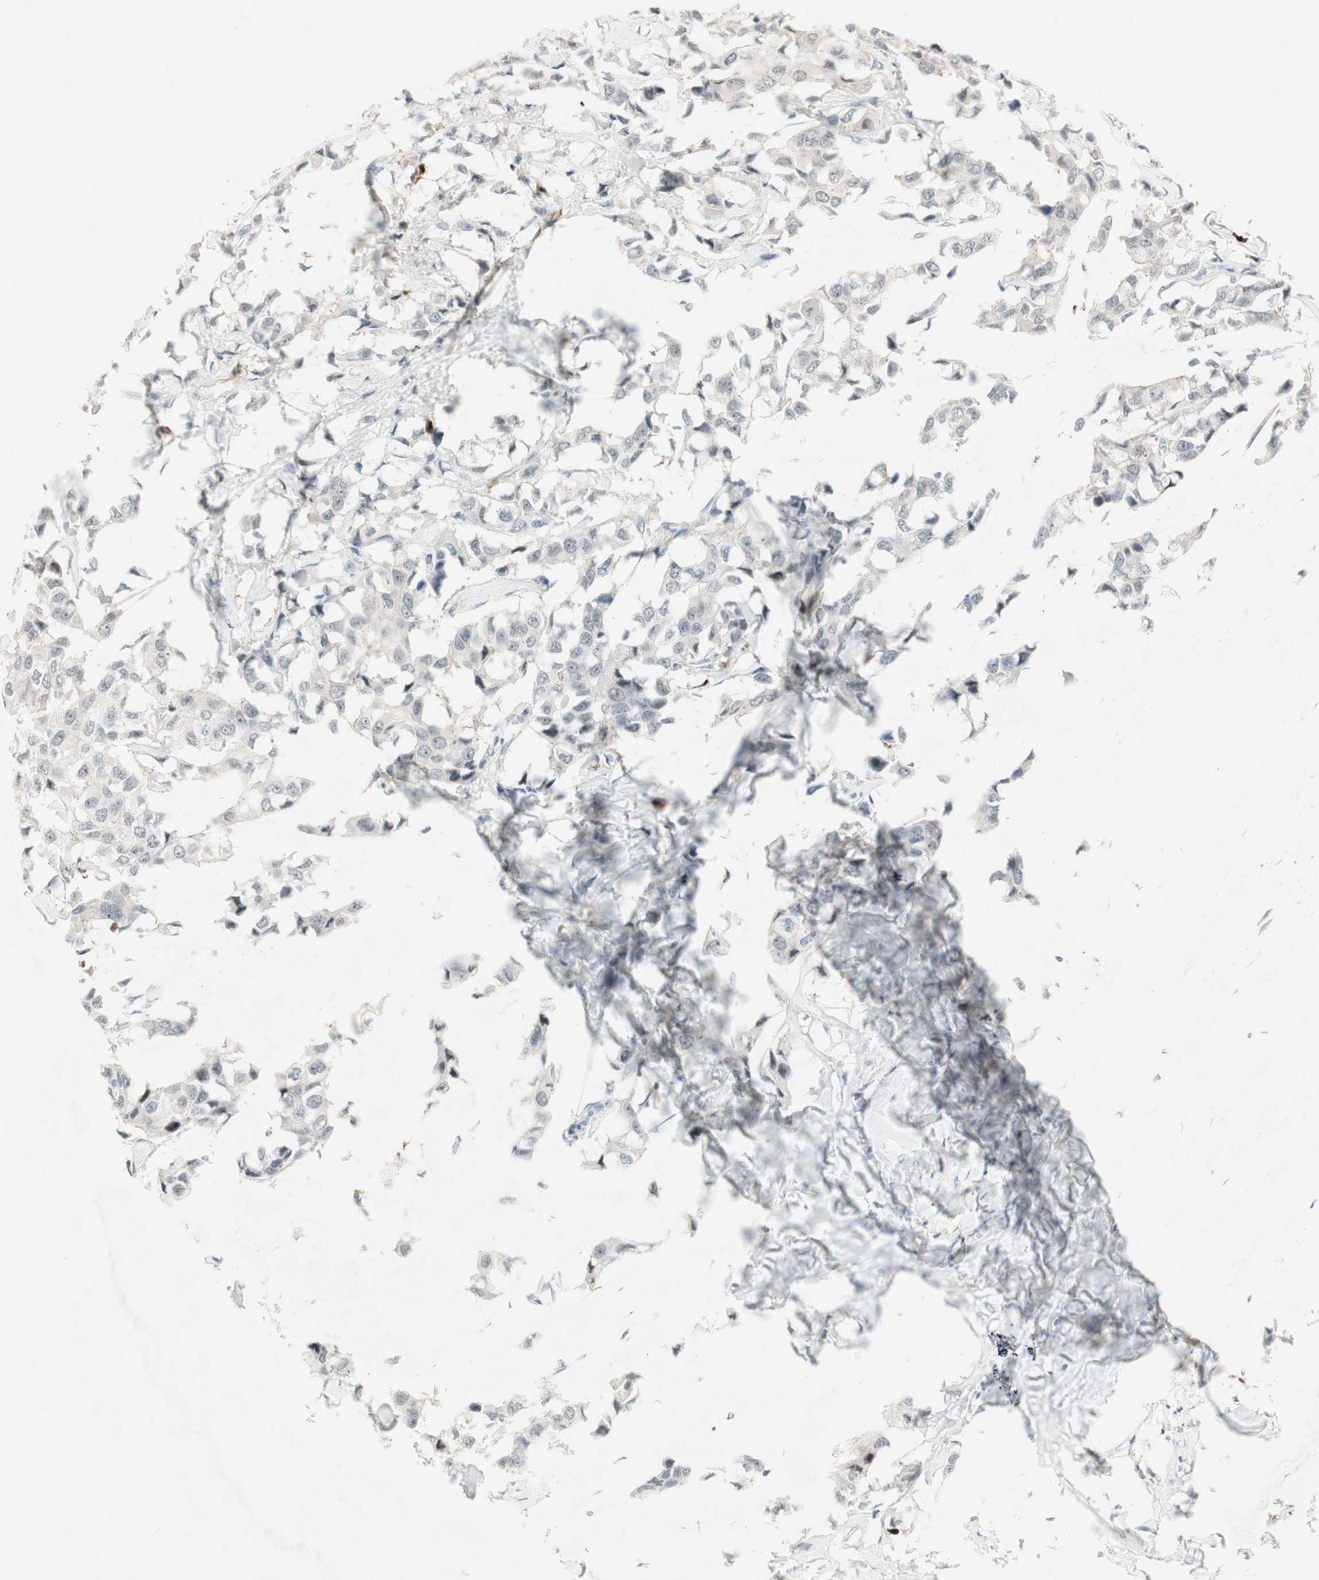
{"staining": {"intensity": "negative", "quantity": "none", "location": "none"}, "tissue": "breast cancer", "cell_type": "Tumor cells", "image_type": "cancer", "snomed": [{"axis": "morphology", "description": "Duct carcinoma"}, {"axis": "topography", "description": "Breast"}], "caption": "A histopathology image of human breast cancer is negative for staining in tumor cells. Brightfield microscopy of immunohistochemistry (IHC) stained with DAB (3,3'-diaminobenzidine) (brown) and hematoxylin (blue), captured at high magnification.", "gene": "RTL6", "patient": {"sex": "female", "age": 80}}